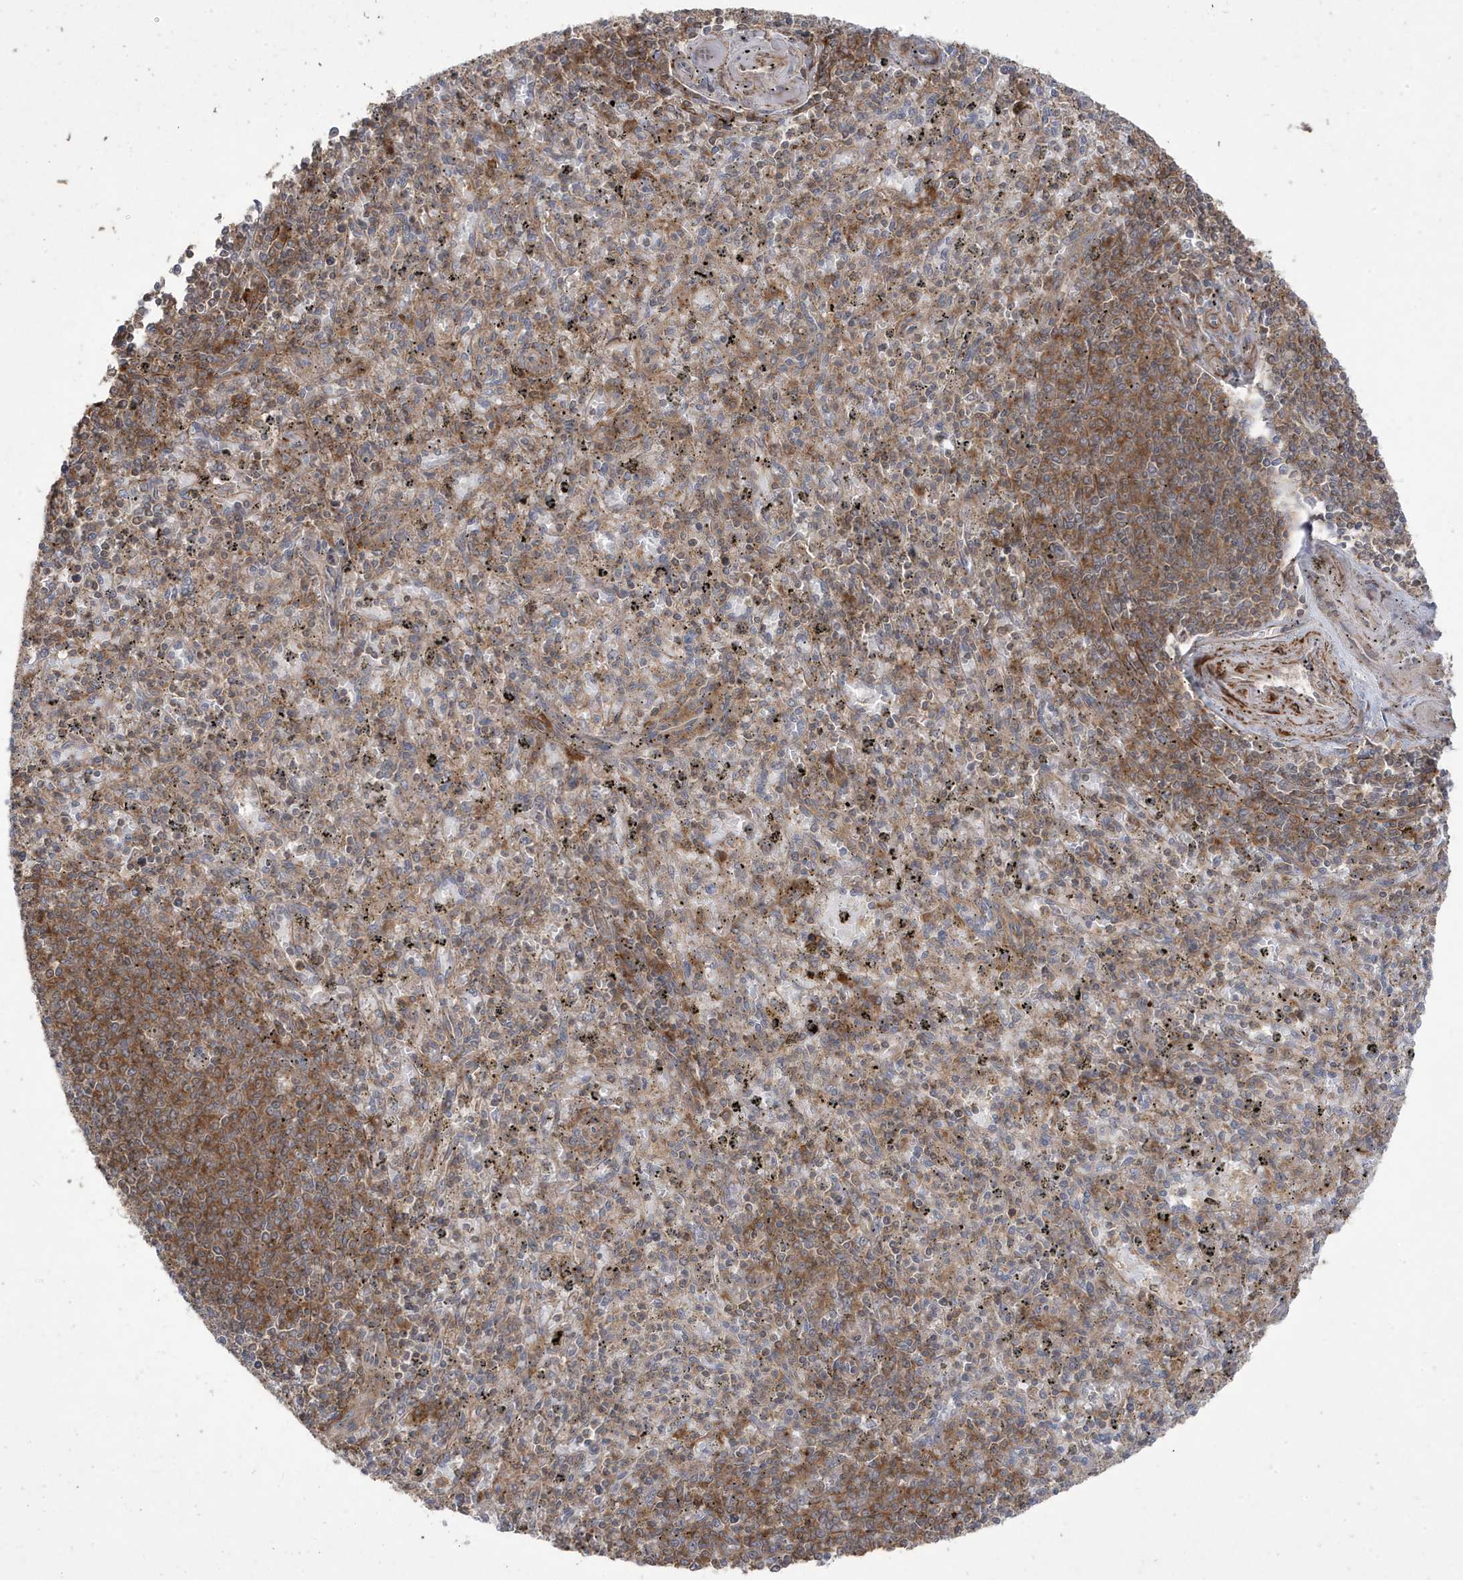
{"staining": {"intensity": "moderate", "quantity": "25%-75%", "location": "cytoplasmic/membranous"}, "tissue": "spleen", "cell_type": "Cells in red pulp", "image_type": "normal", "snomed": [{"axis": "morphology", "description": "Normal tissue, NOS"}, {"axis": "topography", "description": "Spleen"}], "caption": "A high-resolution image shows IHC staining of normal spleen, which exhibits moderate cytoplasmic/membranous positivity in approximately 25%-75% of cells in red pulp. Immunohistochemistry (ihc) stains the protein of interest in brown and the nuclei are stained blue.", "gene": "CETN3", "patient": {"sex": "male", "age": 72}}